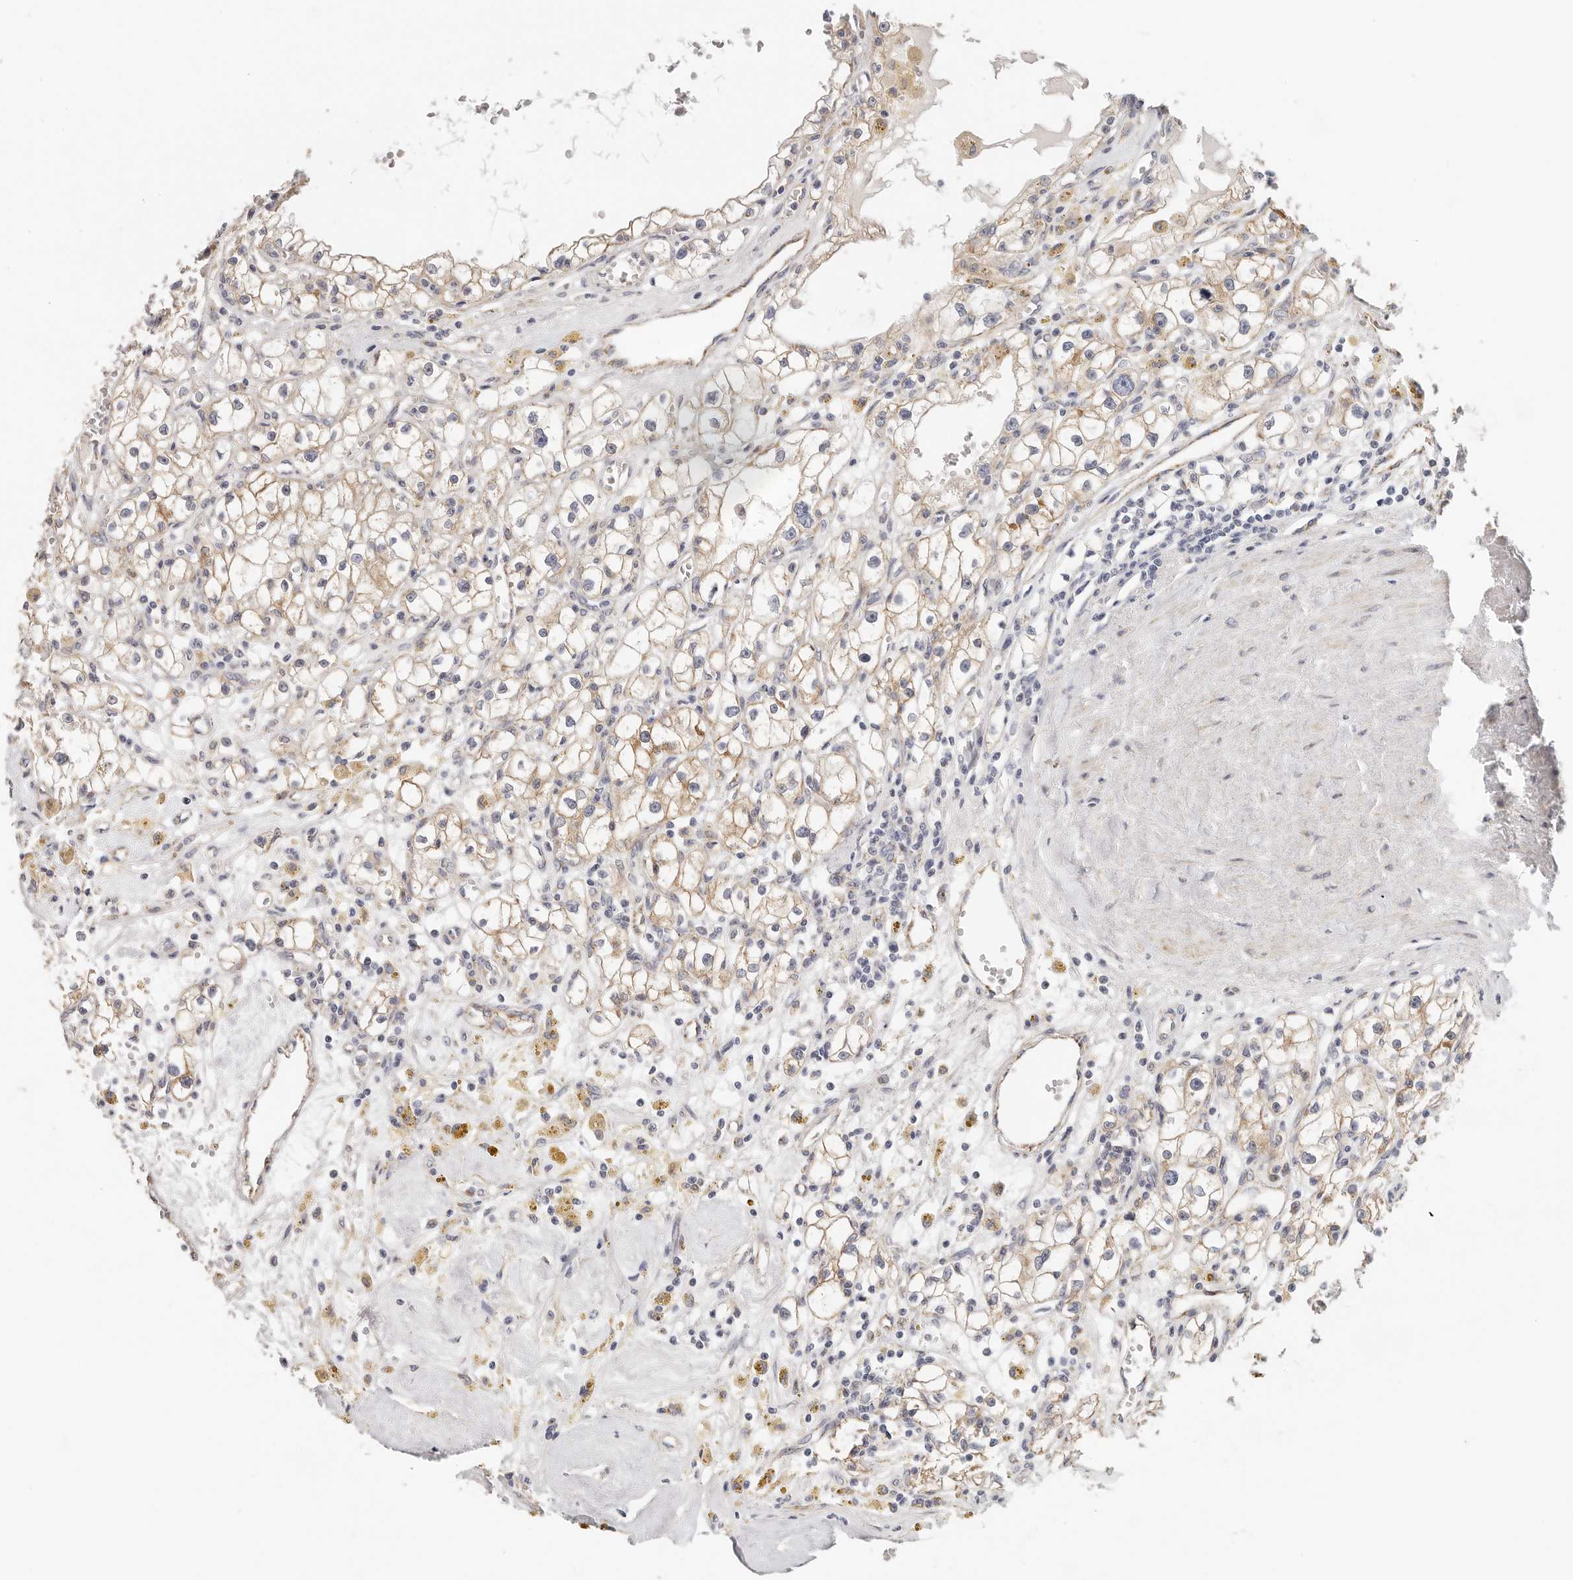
{"staining": {"intensity": "moderate", "quantity": "<25%", "location": "cytoplasmic/membranous"}, "tissue": "renal cancer", "cell_type": "Tumor cells", "image_type": "cancer", "snomed": [{"axis": "morphology", "description": "Adenocarcinoma, NOS"}, {"axis": "topography", "description": "Kidney"}], "caption": "Protein staining demonstrates moderate cytoplasmic/membranous expression in about <25% of tumor cells in renal adenocarcinoma.", "gene": "AFDN", "patient": {"sex": "male", "age": 56}}